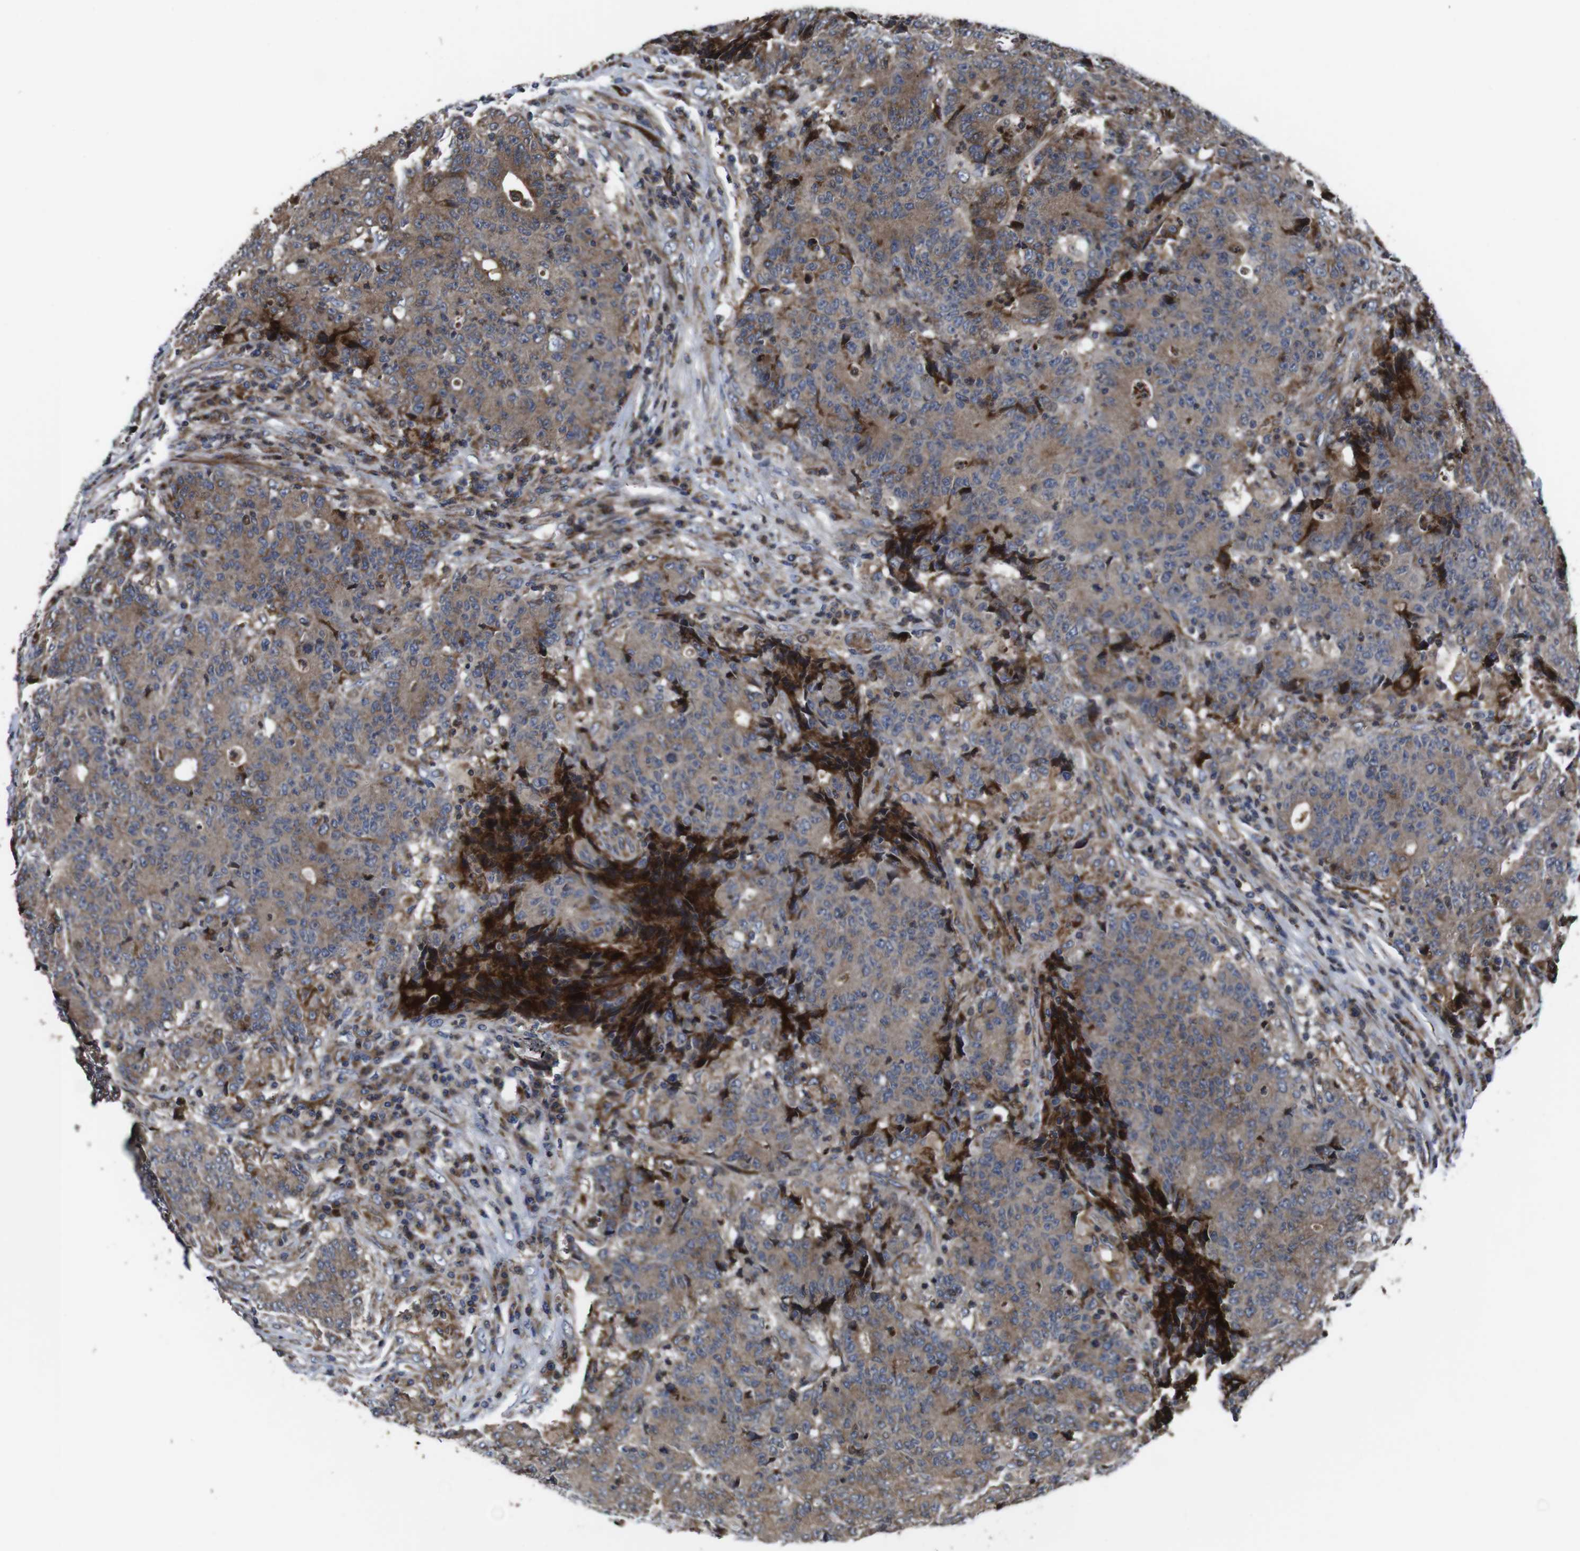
{"staining": {"intensity": "moderate", "quantity": ">75%", "location": "cytoplasmic/membranous"}, "tissue": "colorectal cancer", "cell_type": "Tumor cells", "image_type": "cancer", "snomed": [{"axis": "morphology", "description": "Normal tissue, NOS"}, {"axis": "morphology", "description": "Adenocarcinoma, NOS"}, {"axis": "topography", "description": "Colon"}], "caption": "Immunohistochemical staining of colorectal adenocarcinoma shows medium levels of moderate cytoplasmic/membranous positivity in about >75% of tumor cells.", "gene": "SMYD3", "patient": {"sex": "female", "age": 75}}